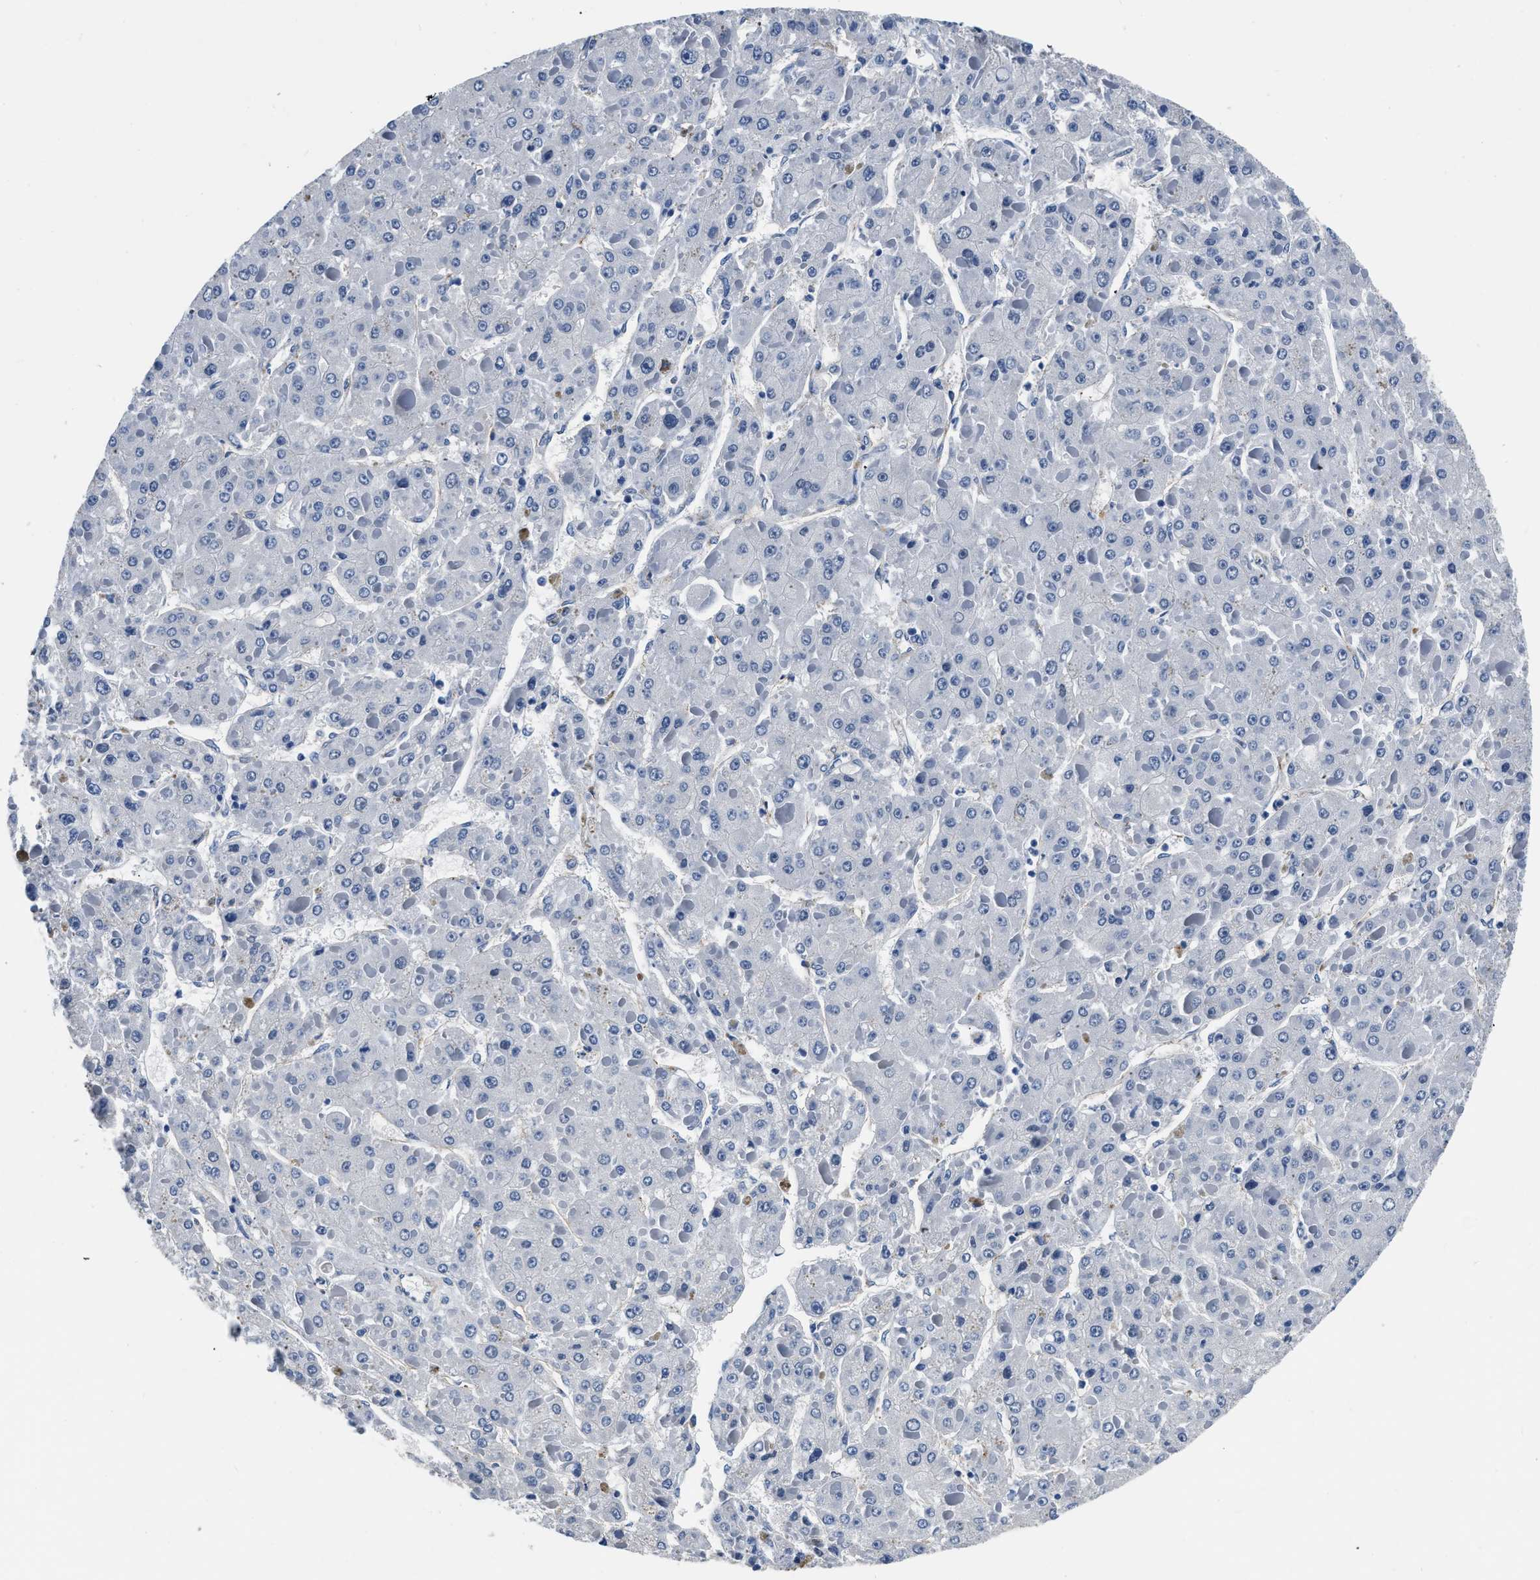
{"staining": {"intensity": "negative", "quantity": "none", "location": "none"}, "tissue": "liver cancer", "cell_type": "Tumor cells", "image_type": "cancer", "snomed": [{"axis": "morphology", "description": "Carcinoma, Hepatocellular, NOS"}, {"axis": "topography", "description": "Liver"}], "caption": "The histopathology image demonstrates no significant positivity in tumor cells of hepatocellular carcinoma (liver).", "gene": "LANCL2", "patient": {"sex": "female", "age": 73}}